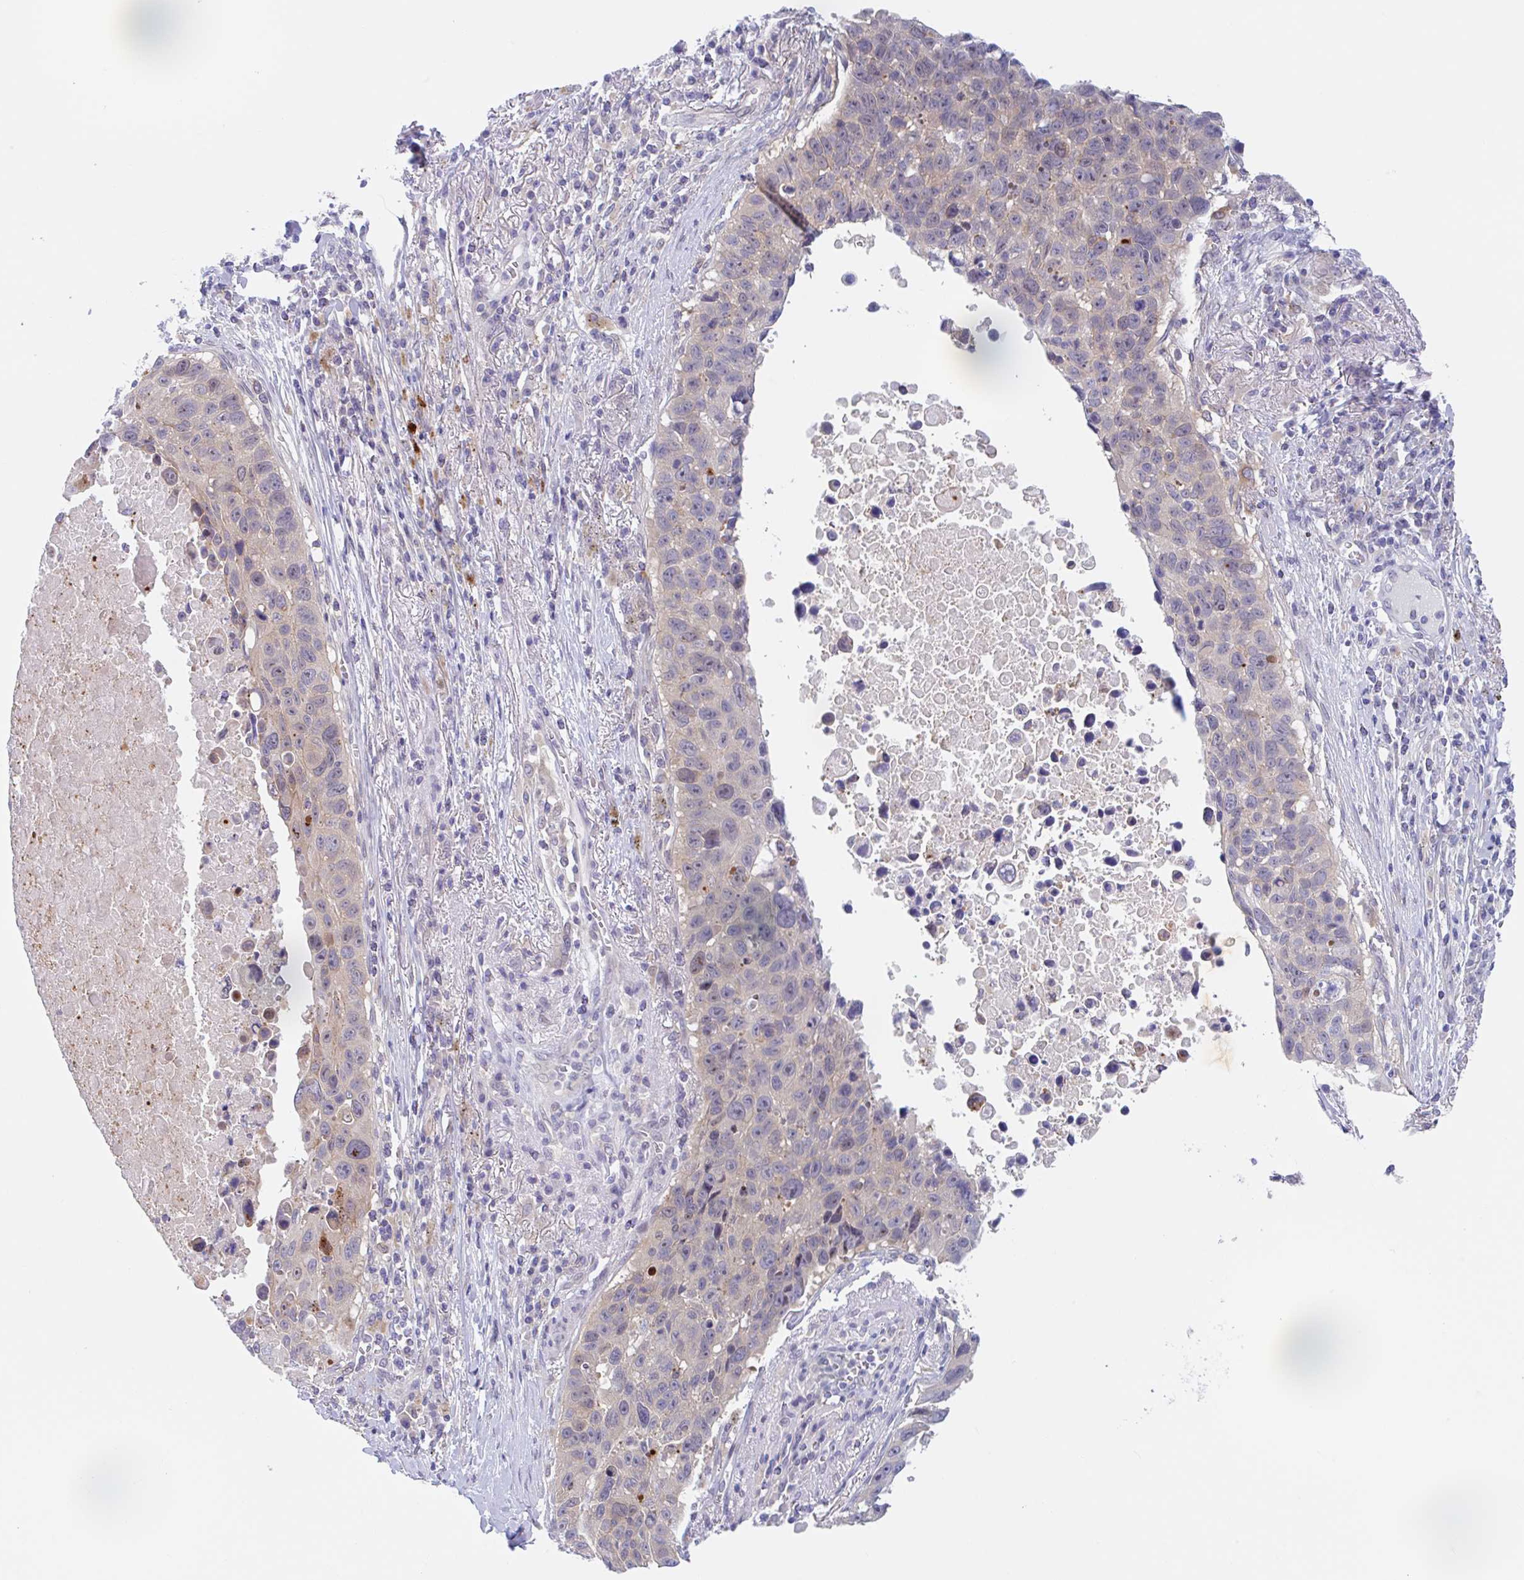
{"staining": {"intensity": "negative", "quantity": "none", "location": "none"}, "tissue": "lung cancer", "cell_type": "Tumor cells", "image_type": "cancer", "snomed": [{"axis": "morphology", "description": "Squamous cell carcinoma, NOS"}, {"axis": "topography", "description": "Lung"}], "caption": "Squamous cell carcinoma (lung) stained for a protein using immunohistochemistry reveals no staining tumor cells.", "gene": "TMEM86A", "patient": {"sex": "male", "age": 66}}